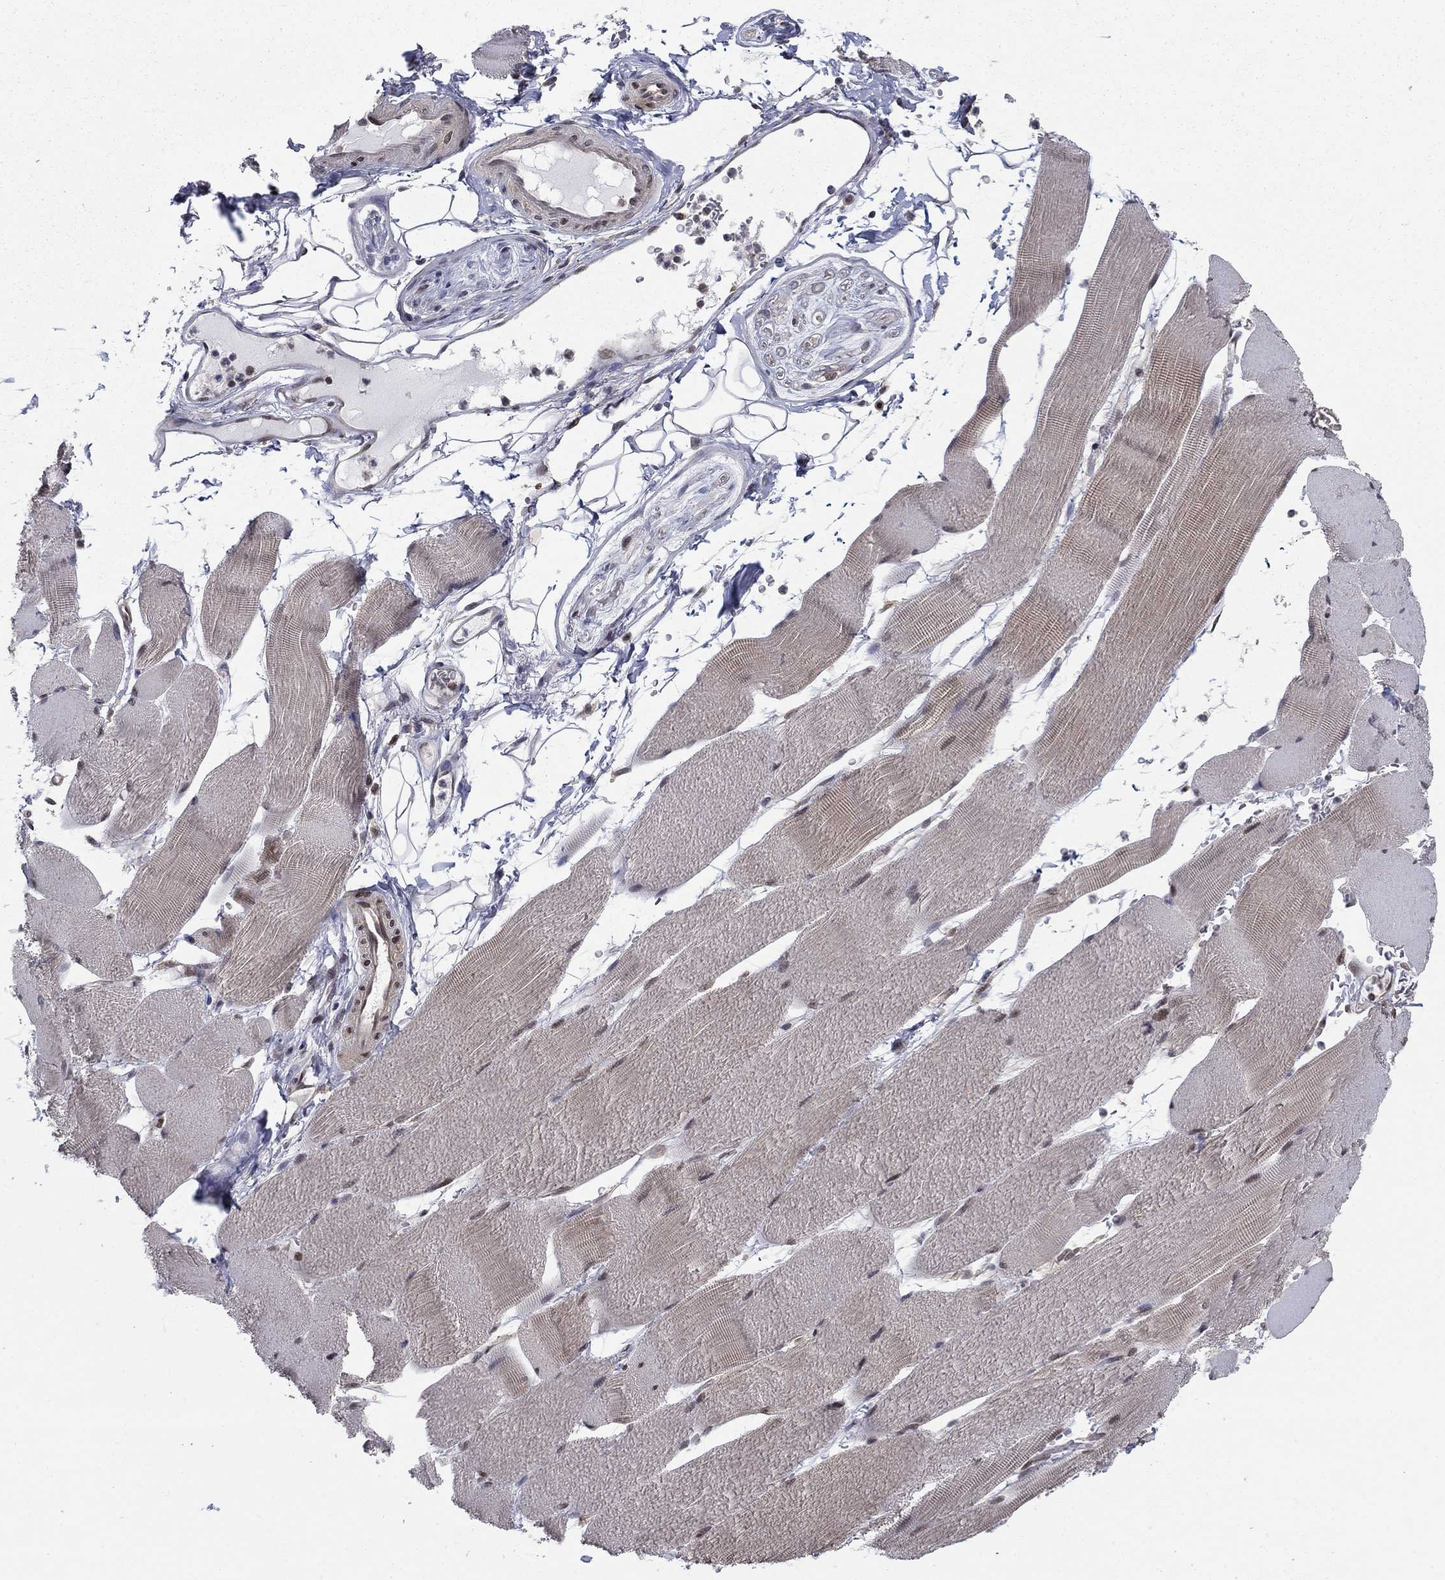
{"staining": {"intensity": "negative", "quantity": "none", "location": "none"}, "tissue": "skeletal muscle", "cell_type": "Myocytes", "image_type": "normal", "snomed": [{"axis": "morphology", "description": "Normal tissue, NOS"}, {"axis": "topography", "description": "Skeletal muscle"}], "caption": "Immunohistochemistry of unremarkable skeletal muscle exhibits no expression in myocytes. (DAB (3,3'-diaminobenzidine) IHC, high magnification).", "gene": "FKBP4", "patient": {"sex": "male", "age": 56}}